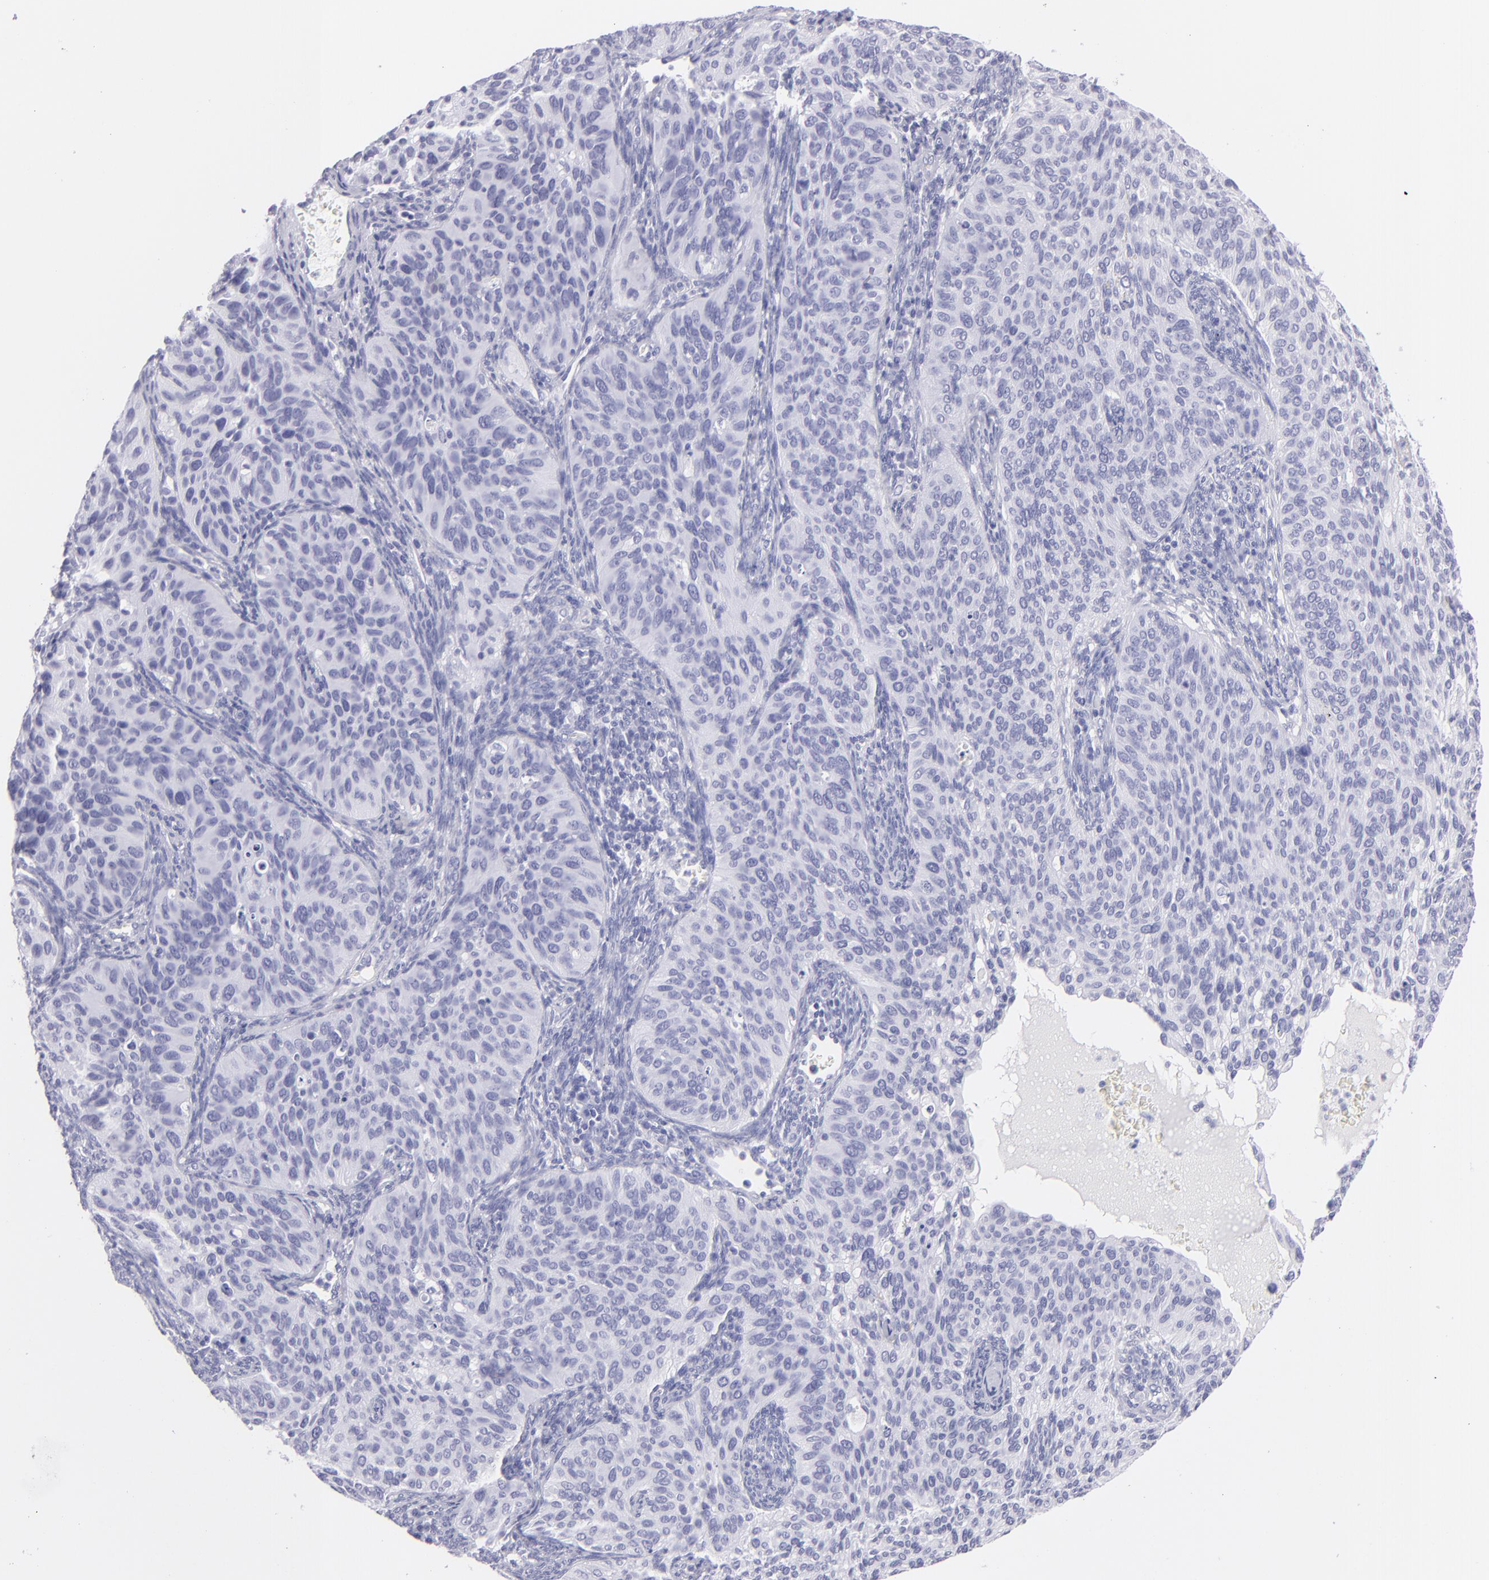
{"staining": {"intensity": "negative", "quantity": "none", "location": "none"}, "tissue": "cervical cancer", "cell_type": "Tumor cells", "image_type": "cancer", "snomed": [{"axis": "morphology", "description": "Adenocarcinoma, NOS"}, {"axis": "topography", "description": "Cervix"}], "caption": "DAB (3,3'-diaminobenzidine) immunohistochemical staining of cervical cancer (adenocarcinoma) displays no significant positivity in tumor cells.", "gene": "PRPH", "patient": {"sex": "female", "age": 29}}